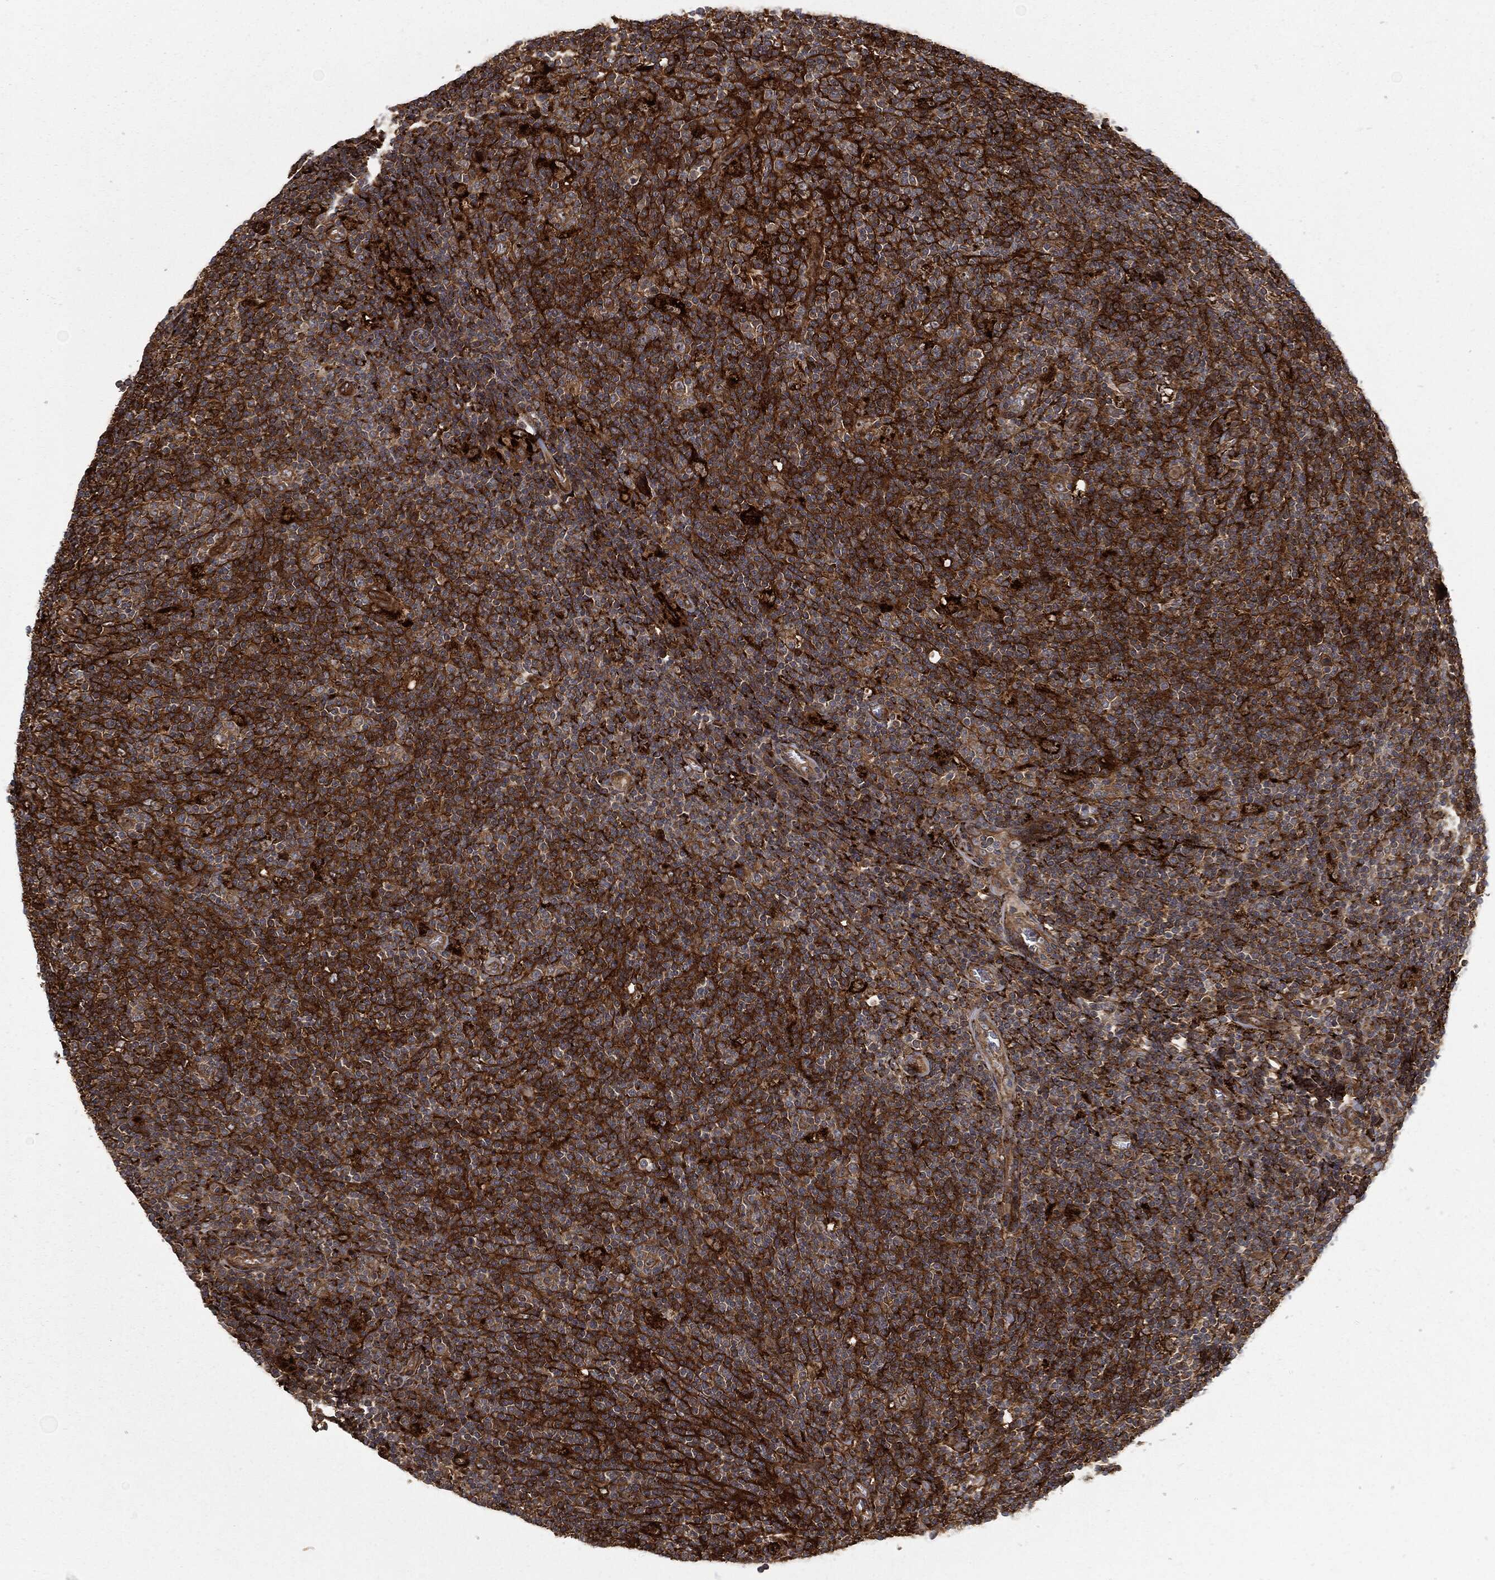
{"staining": {"intensity": "moderate", "quantity": ">75%", "location": "cytoplasmic/membranous"}, "tissue": "lymphoma", "cell_type": "Tumor cells", "image_type": "cancer", "snomed": [{"axis": "morphology", "description": "Hodgkin's disease, NOS"}, {"axis": "topography", "description": "Lymph node"}], "caption": "Immunohistochemistry (IHC) of lymphoma demonstrates medium levels of moderate cytoplasmic/membranous positivity in about >75% of tumor cells.", "gene": "RFTN1", "patient": {"sex": "male", "age": 40}}